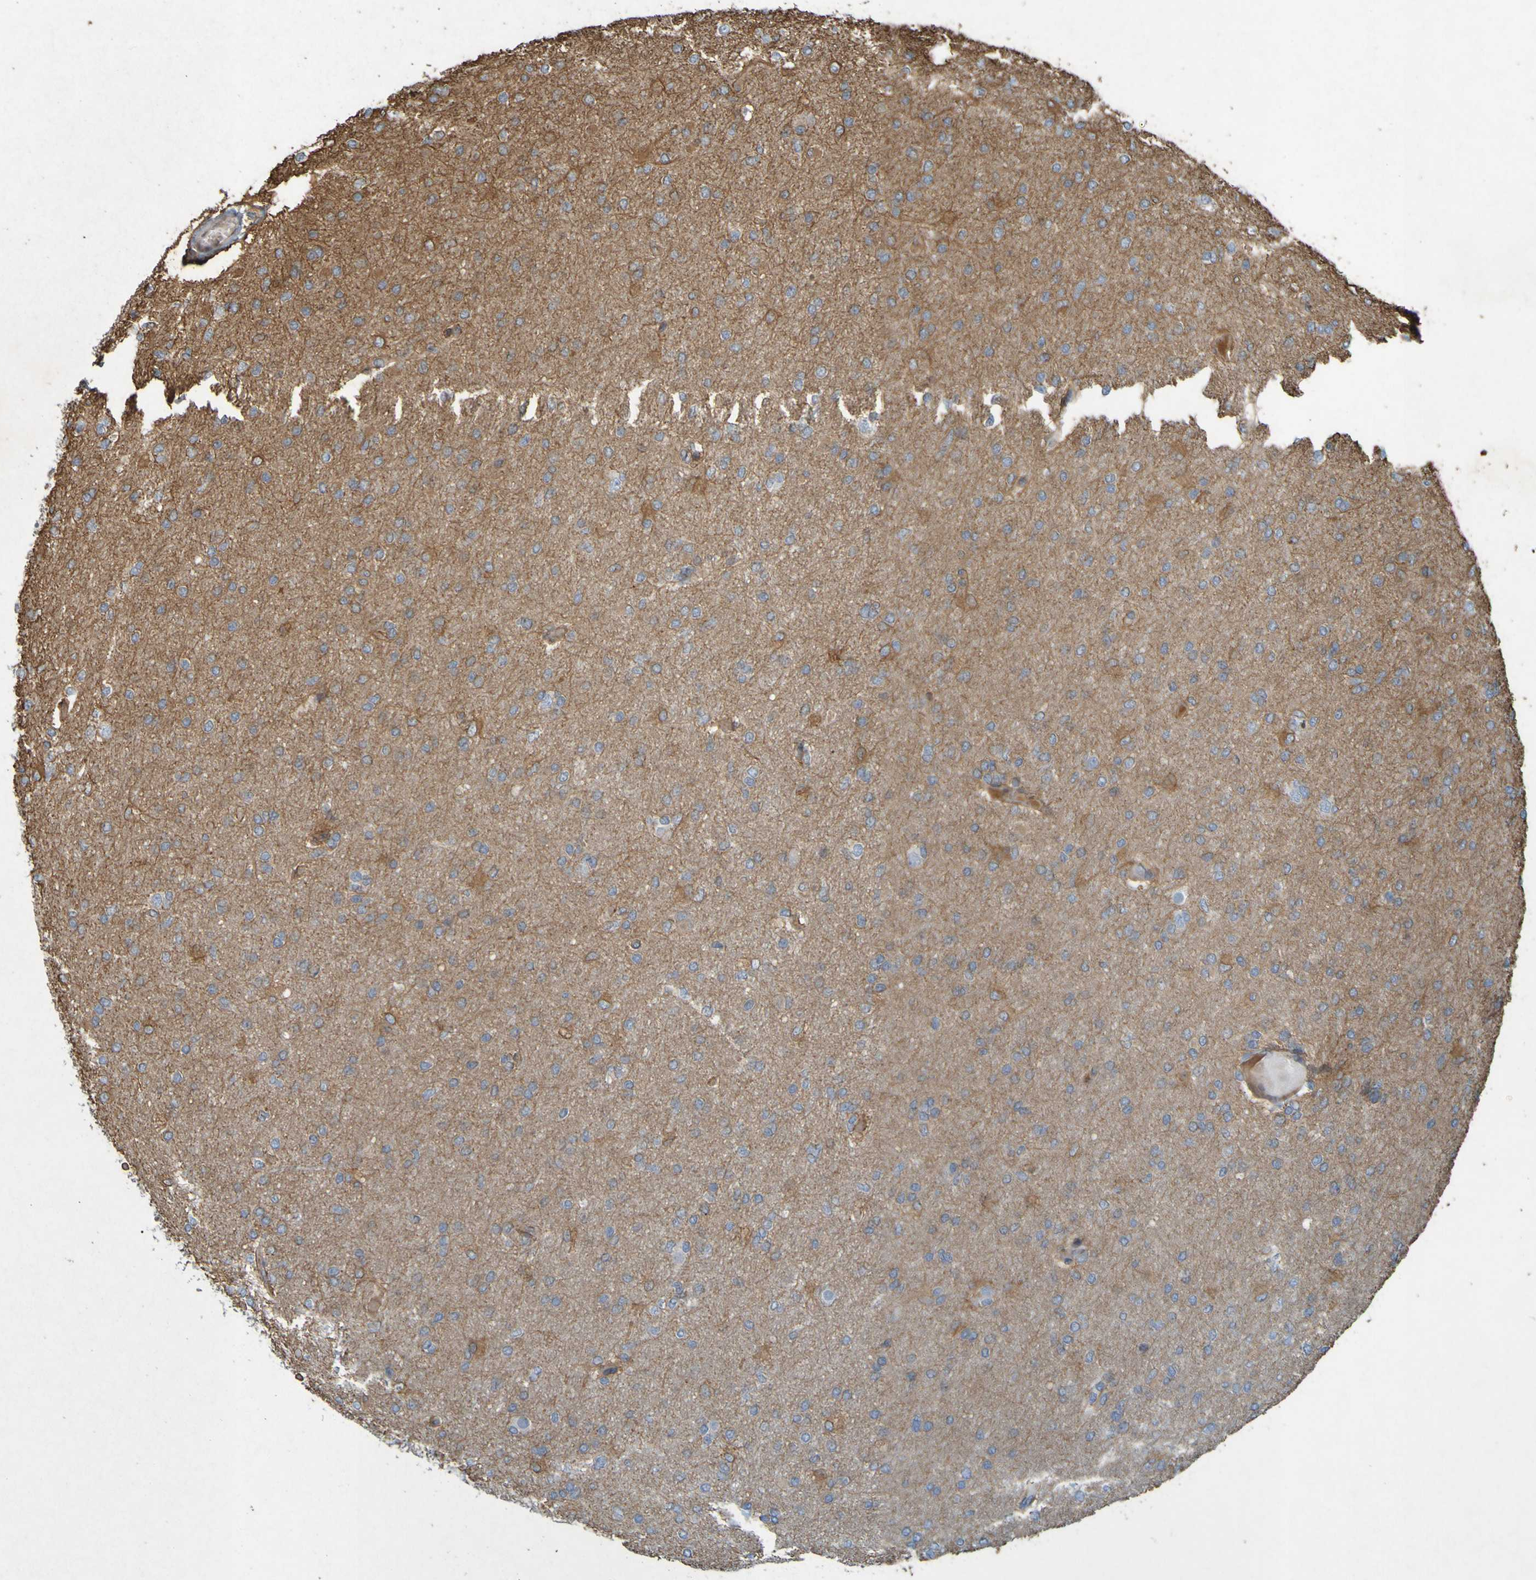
{"staining": {"intensity": "negative", "quantity": "none", "location": "none"}, "tissue": "glioma", "cell_type": "Tumor cells", "image_type": "cancer", "snomed": [{"axis": "morphology", "description": "Glioma, malignant, High grade"}, {"axis": "topography", "description": "Cerebral cortex"}], "caption": "IHC histopathology image of human glioma stained for a protein (brown), which demonstrates no positivity in tumor cells.", "gene": "GUCY1A1", "patient": {"sex": "female", "age": 36}}